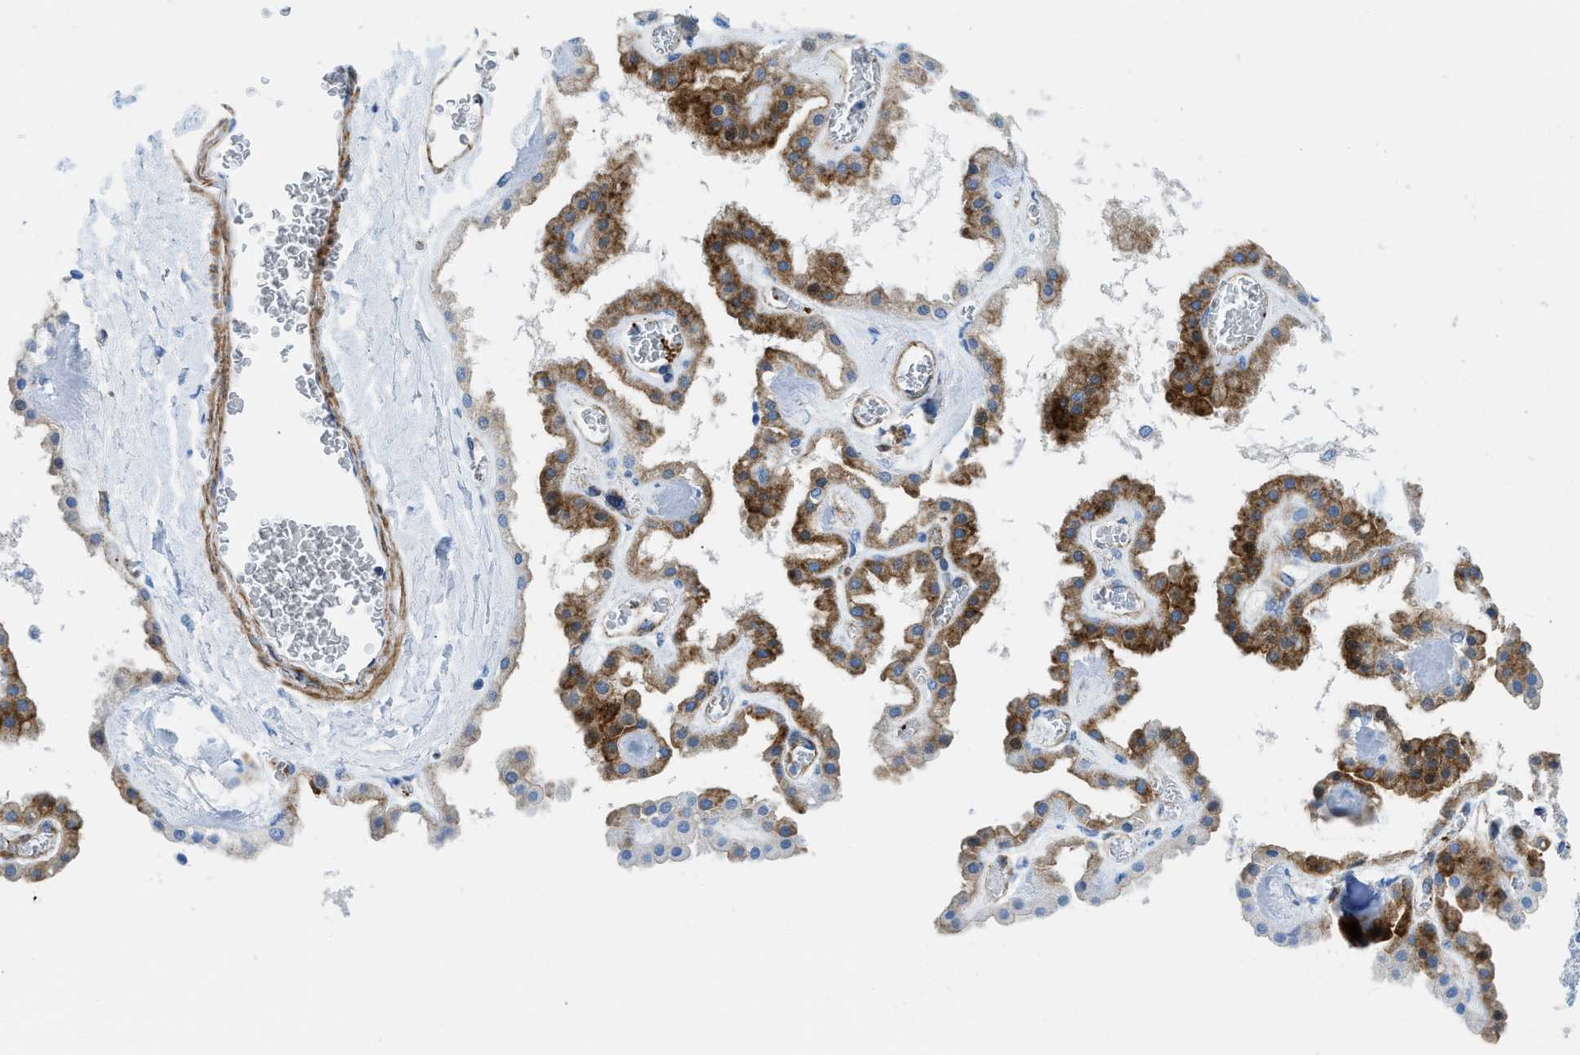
{"staining": {"intensity": "negative", "quantity": "none", "location": "none"}, "tissue": "hippocampus", "cell_type": "Glial cells", "image_type": "normal", "snomed": [{"axis": "morphology", "description": "Normal tissue, NOS"}, {"axis": "topography", "description": "Hippocampus"}], "caption": "This is a photomicrograph of IHC staining of normal hippocampus, which shows no positivity in glial cells. Brightfield microscopy of immunohistochemistry stained with DAB (brown) and hematoxylin (blue), captured at high magnification.", "gene": "CUTA", "patient": {"sex": "female", "age": 19}}